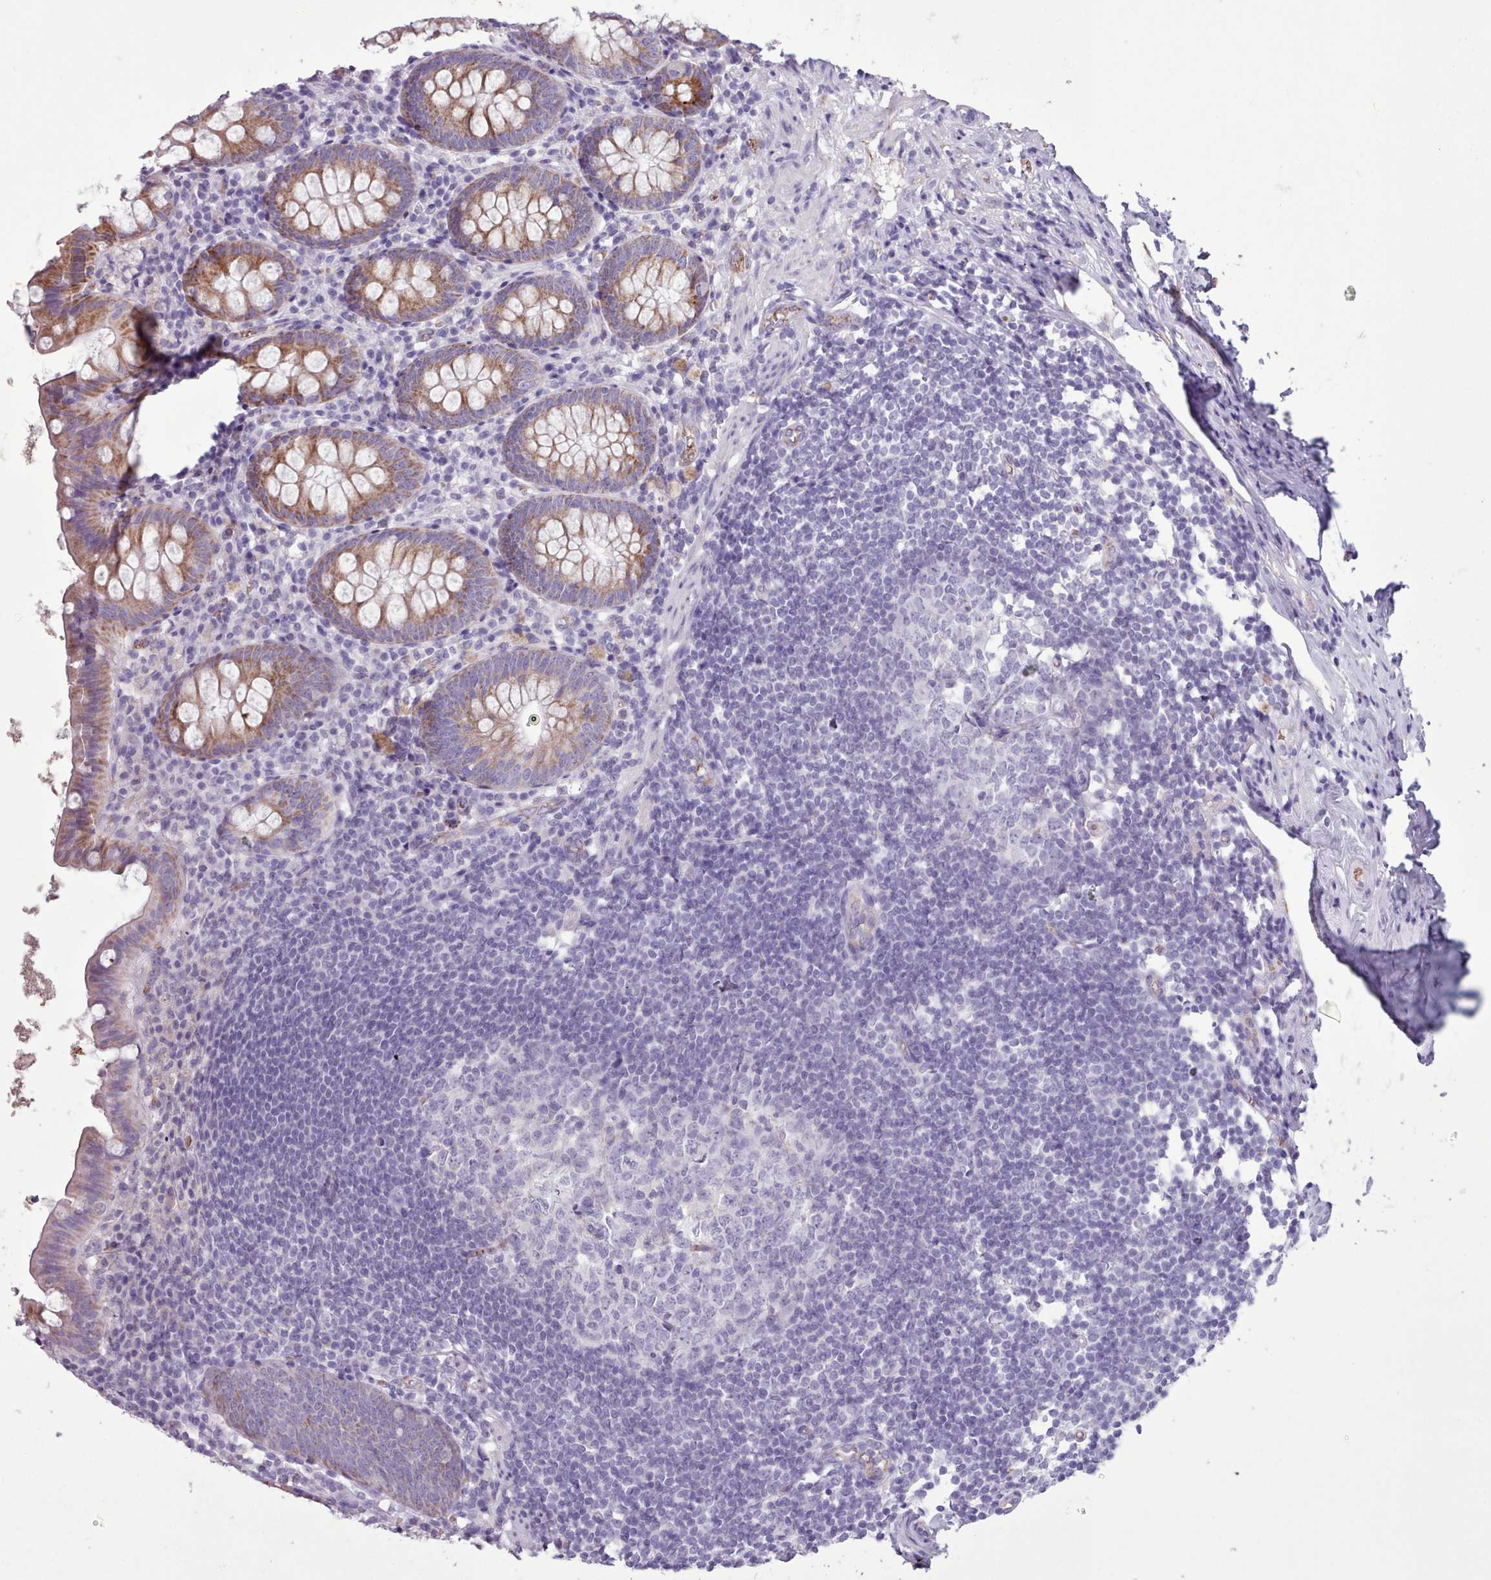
{"staining": {"intensity": "moderate", "quantity": ">75%", "location": "cytoplasmic/membranous"}, "tissue": "appendix", "cell_type": "Glandular cells", "image_type": "normal", "snomed": [{"axis": "morphology", "description": "Normal tissue, NOS"}, {"axis": "topography", "description": "Appendix"}], "caption": "About >75% of glandular cells in normal human appendix demonstrate moderate cytoplasmic/membranous protein expression as visualized by brown immunohistochemical staining.", "gene": "AK4P3", "patient": {"sex": "female", "age": 51}}